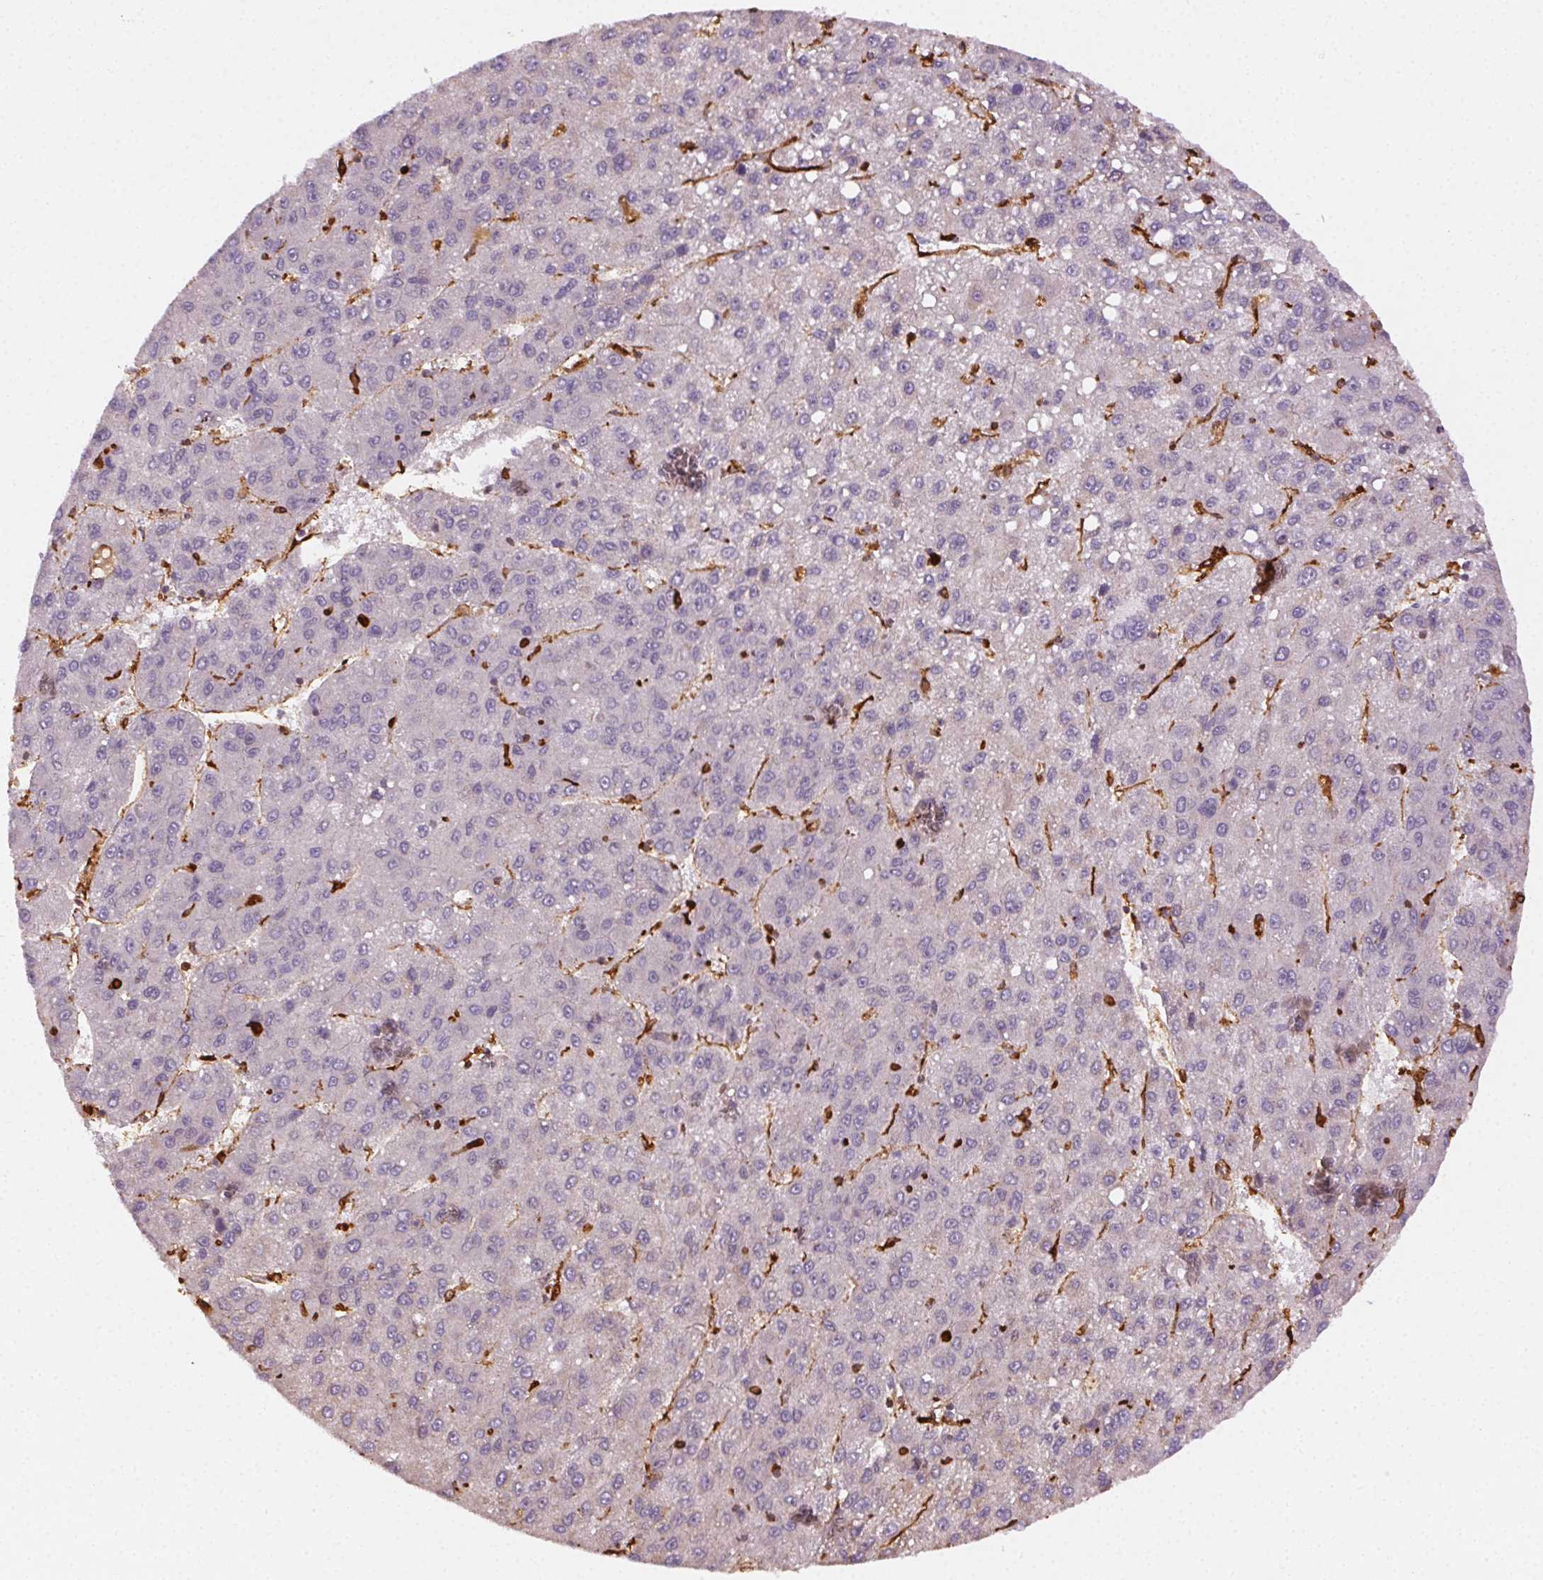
{"staining": {"intensity": "negative", "quantity": "none", "location": "none"}, "tissue": "liver cancer", "cell_type": "Tumor cells", "image_type": "cancer", "snomed": [{"axis": "morphology", "description": "Carcinoma, Hepatocellular, NOS"}, {"axis": "topography", "description": "Liver"}], "caption": "Immunohistochemical staining of liver cancer reveals no significant expression in tumor cells.", "gene": "RNASET2", "patient": {"sex": "female", "age": 82}}